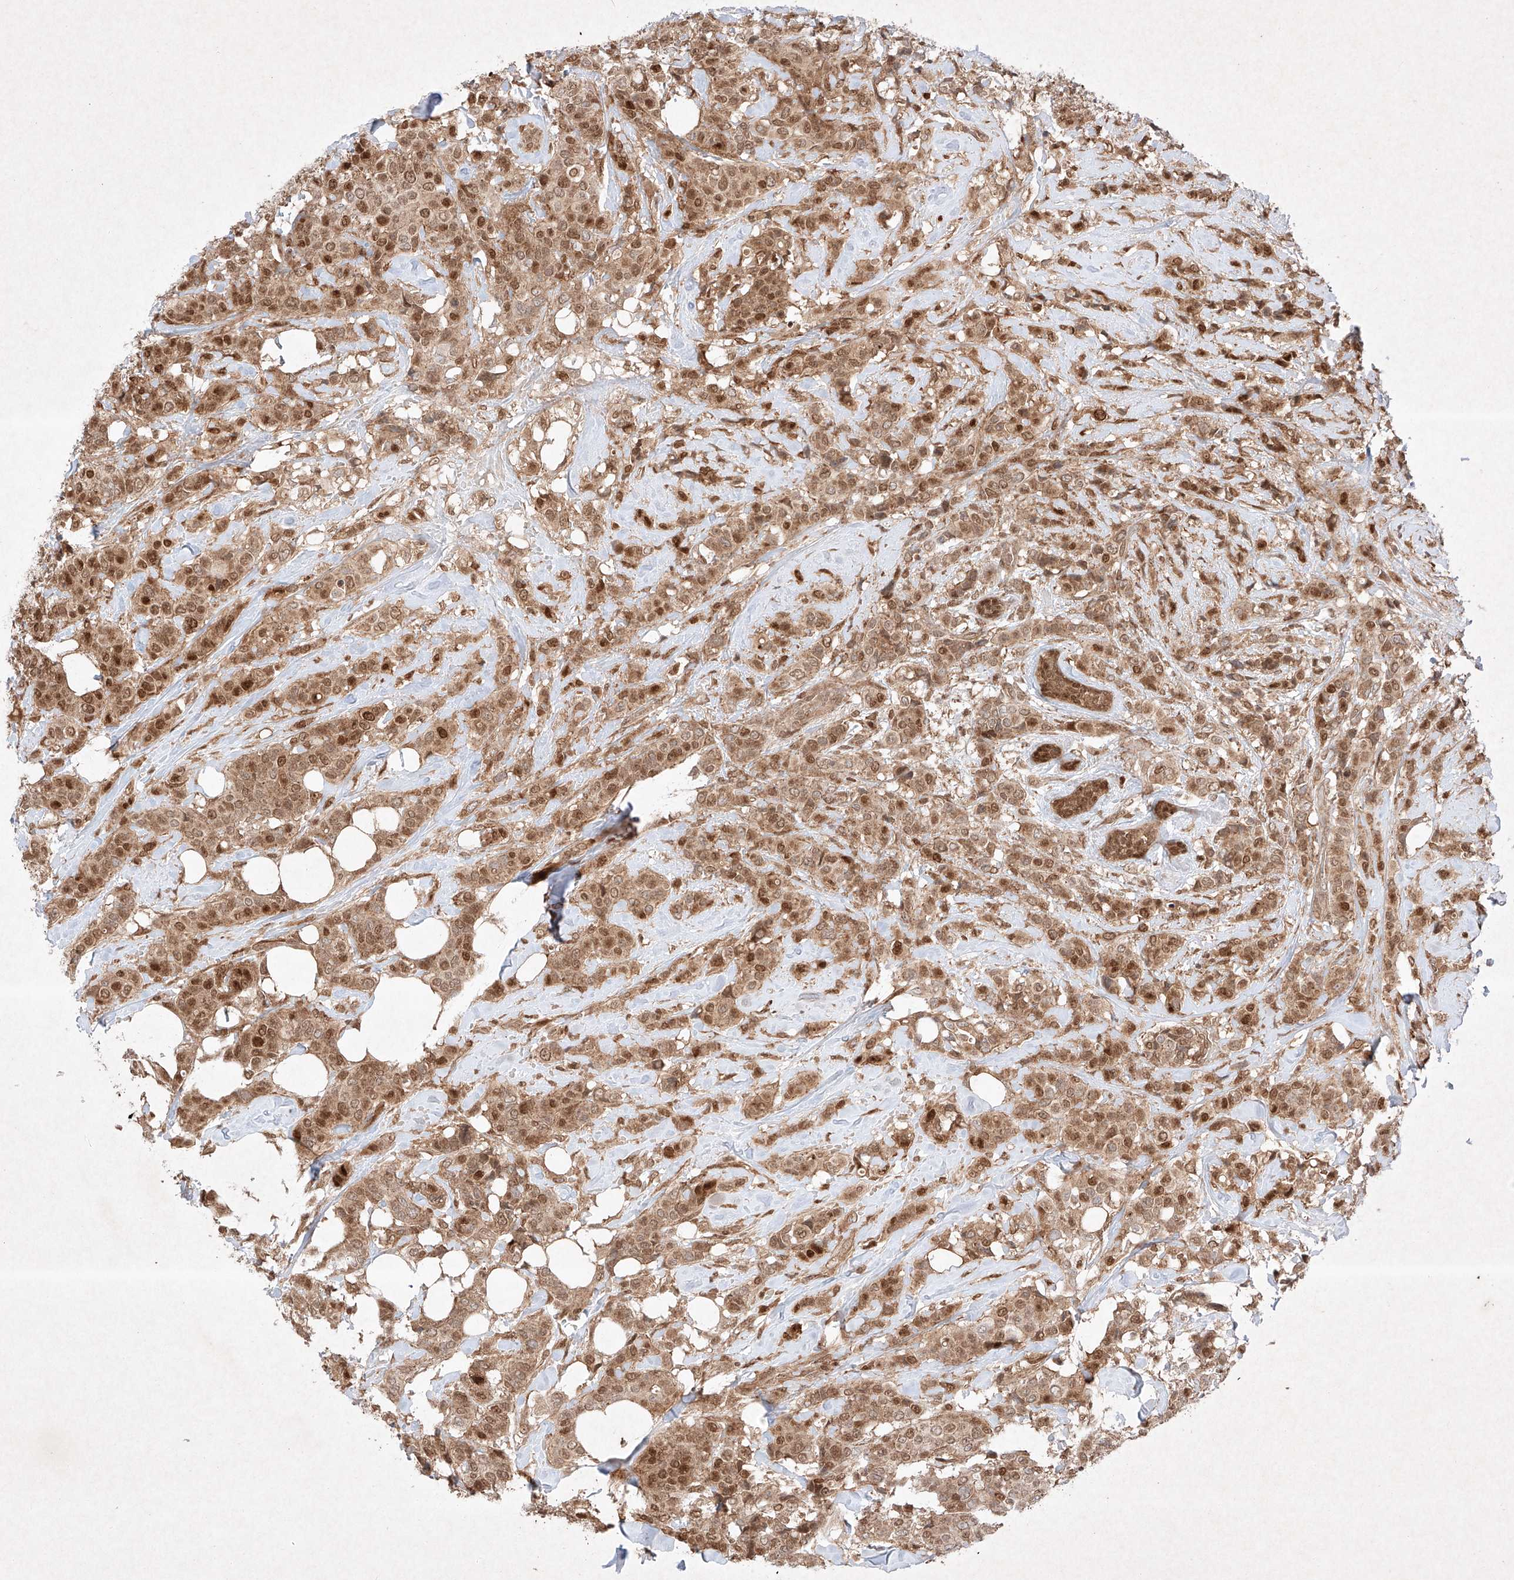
{"staining": {"intensity": "moderate", "quantity": ">75%", "location": "cytoplasmic/membranous,nuclear"}, "tissue": "breast cancer", "cell_type": "Tumor cells", "image_type": "cancer", "snomed": [{"axis": "morphology", "description": "Lobular carcinoma"}, {"axis": "topography", "description": "Breast"}], "caption": "Immunohistochemical staining of breast cancer exhibits medium levels of moderate cytoplasmic/membranous and nuclear protein positivity in about >75% of tumor cells.", "gene": "RNF31", "patient": {"sex": "female", "age": 51}}